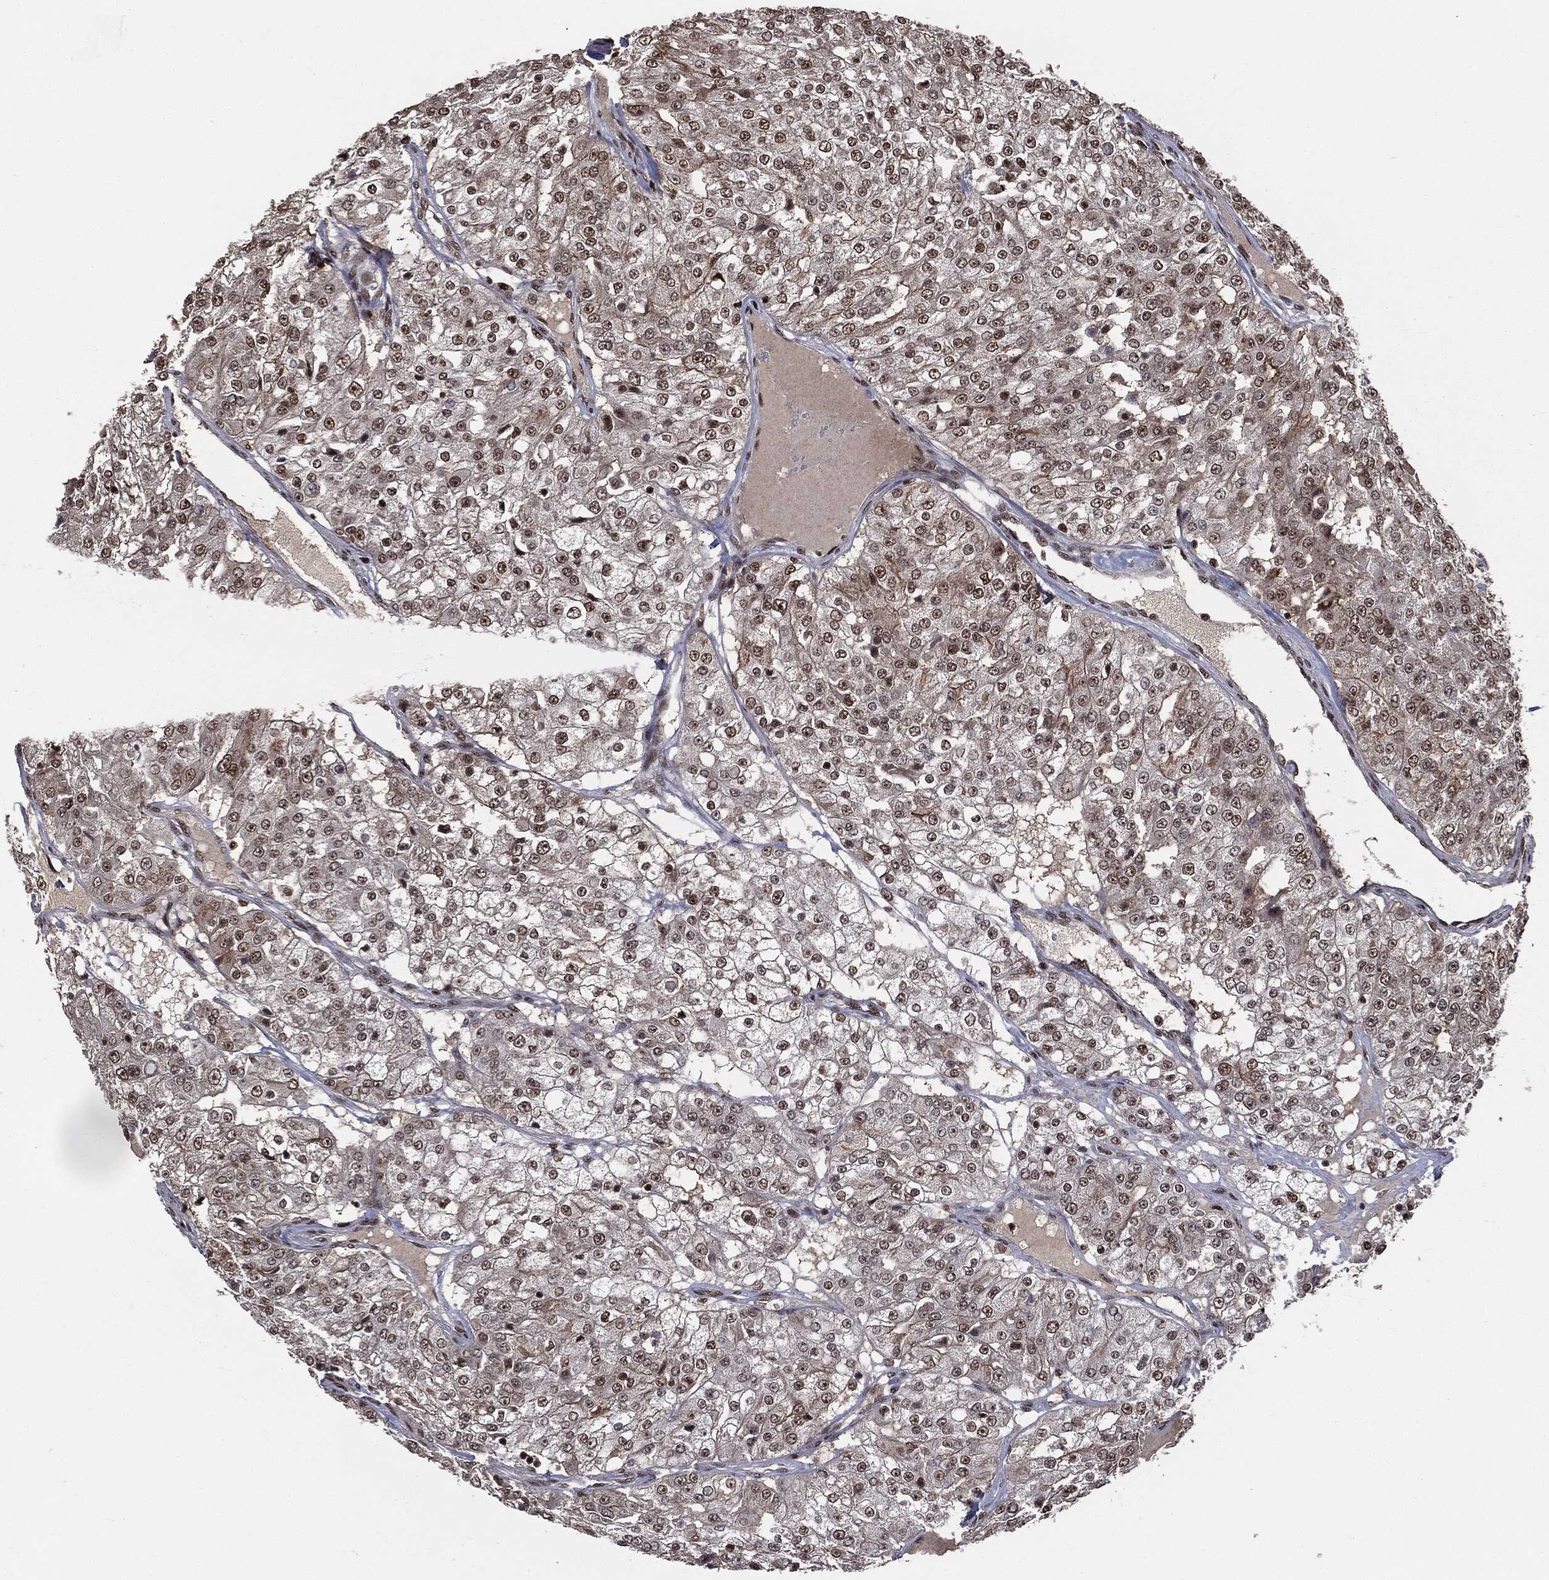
{"staining": {"intensity": "moderate", "quantity": ">75%", "location": "nuclear"}, "tissue": "renal cancer", "cell_type": "Tumor cells", "image_type": "cancer", "snomed": [{"axis": "morphology", "description": "Adenocarcinoma, NOS"}, {"axis": "topography", "description": "Kidney"}], "caption": "IHC image of human adenocarcinoma (renal) stained for a protein (brown), which displays medium levels of moderate nuclear staining in about >75% of tumor cells.", "gene": "DPH2", "patient": {"sex": "female", "age": 63}}